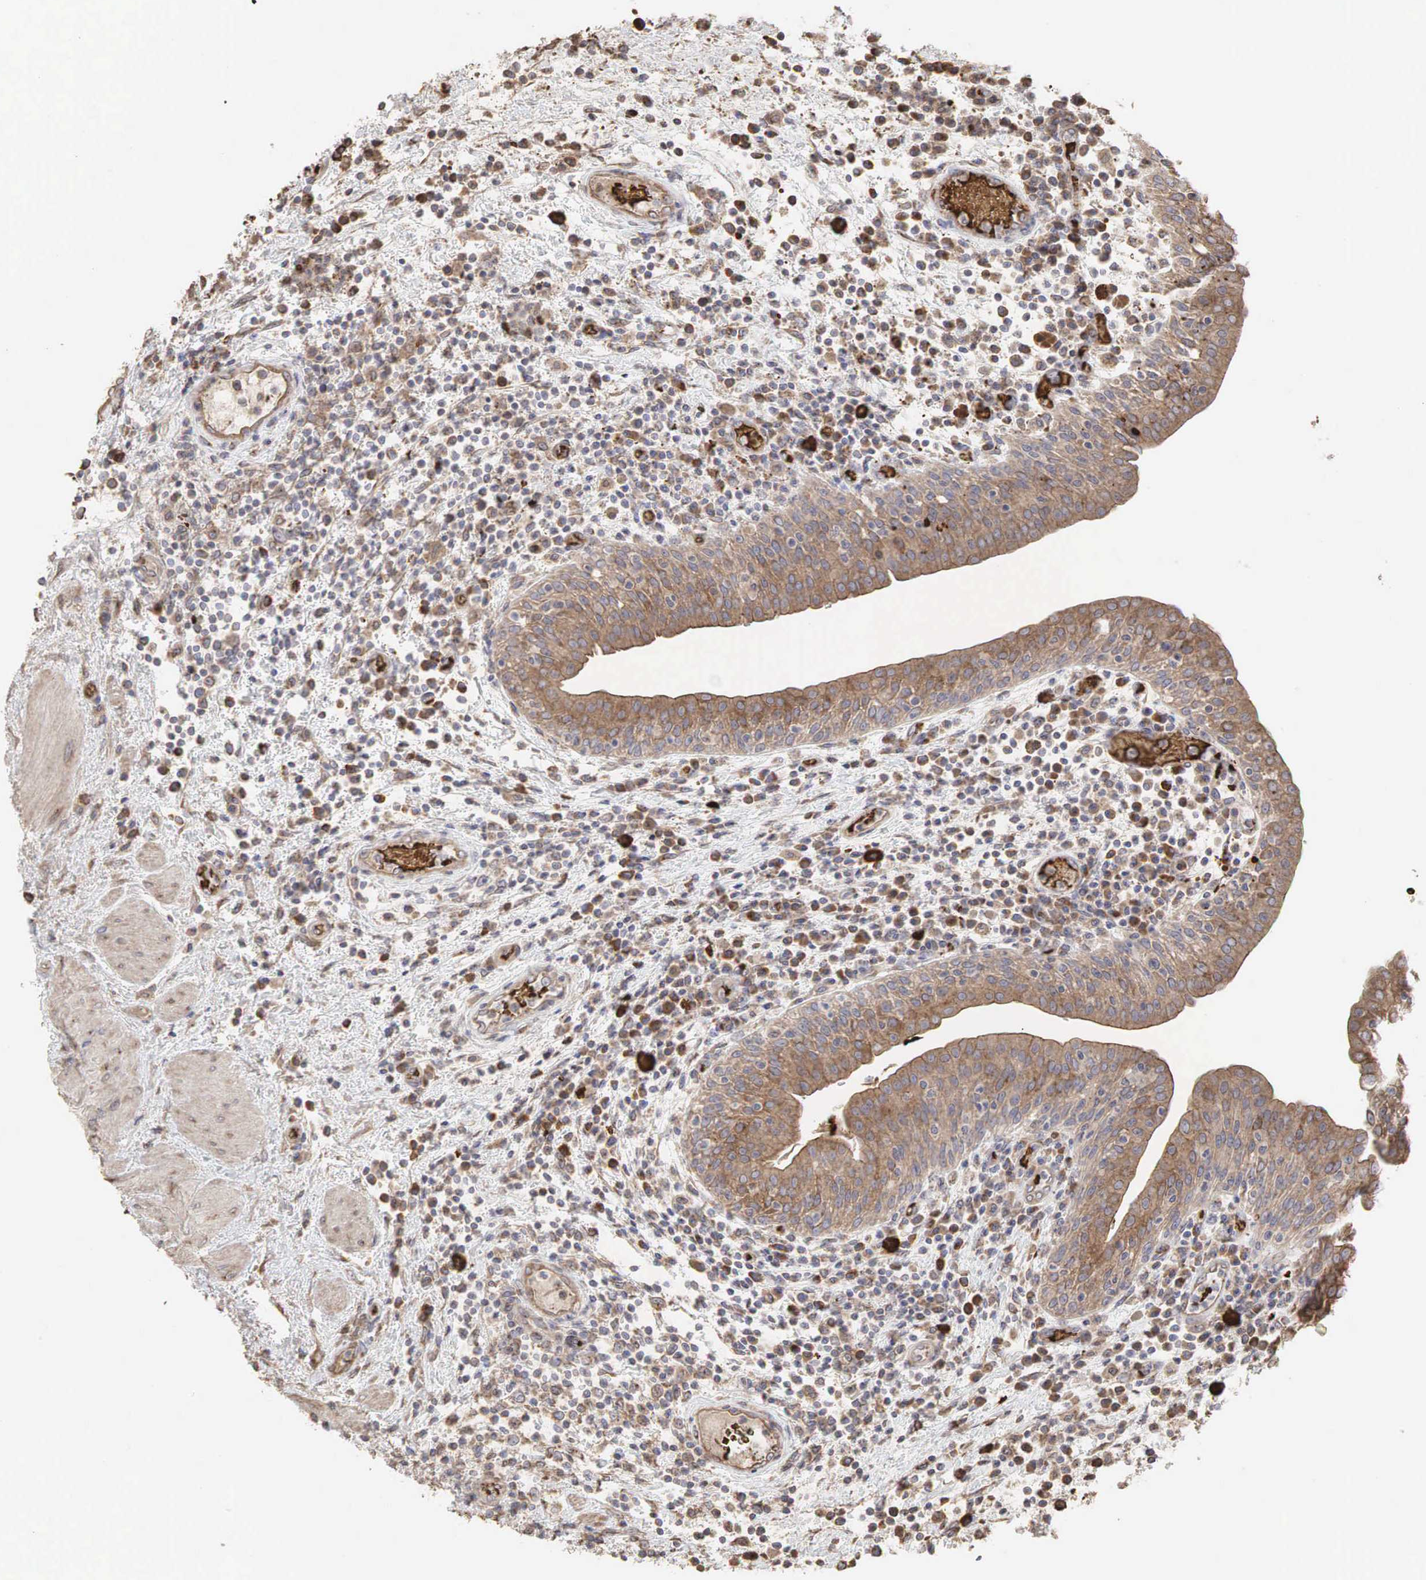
{"staining": {"intensity": "moderate", "quantity": ">75%", "location": "cytoplasmic/membranous"}, "tissue": "urinary bladder", "cell_type": "Urothelial cells", "image_type": "normal", "snomed": [{"axis": "morphology", "description": "Normal tissue, NOS"}, {"axis": "topography", "description": "Urinary bladder"}], "caption": "This image reveals benign urinary bladder stained with immunohistochemistry to label a protein in brown. The cytoplasmic/membranous of urothelial cells show moderate positivity for the protein. Nuclei are counter-stained blue.", "gene": "PABPC5", "patient": {"sex": "female", "age": 84}}